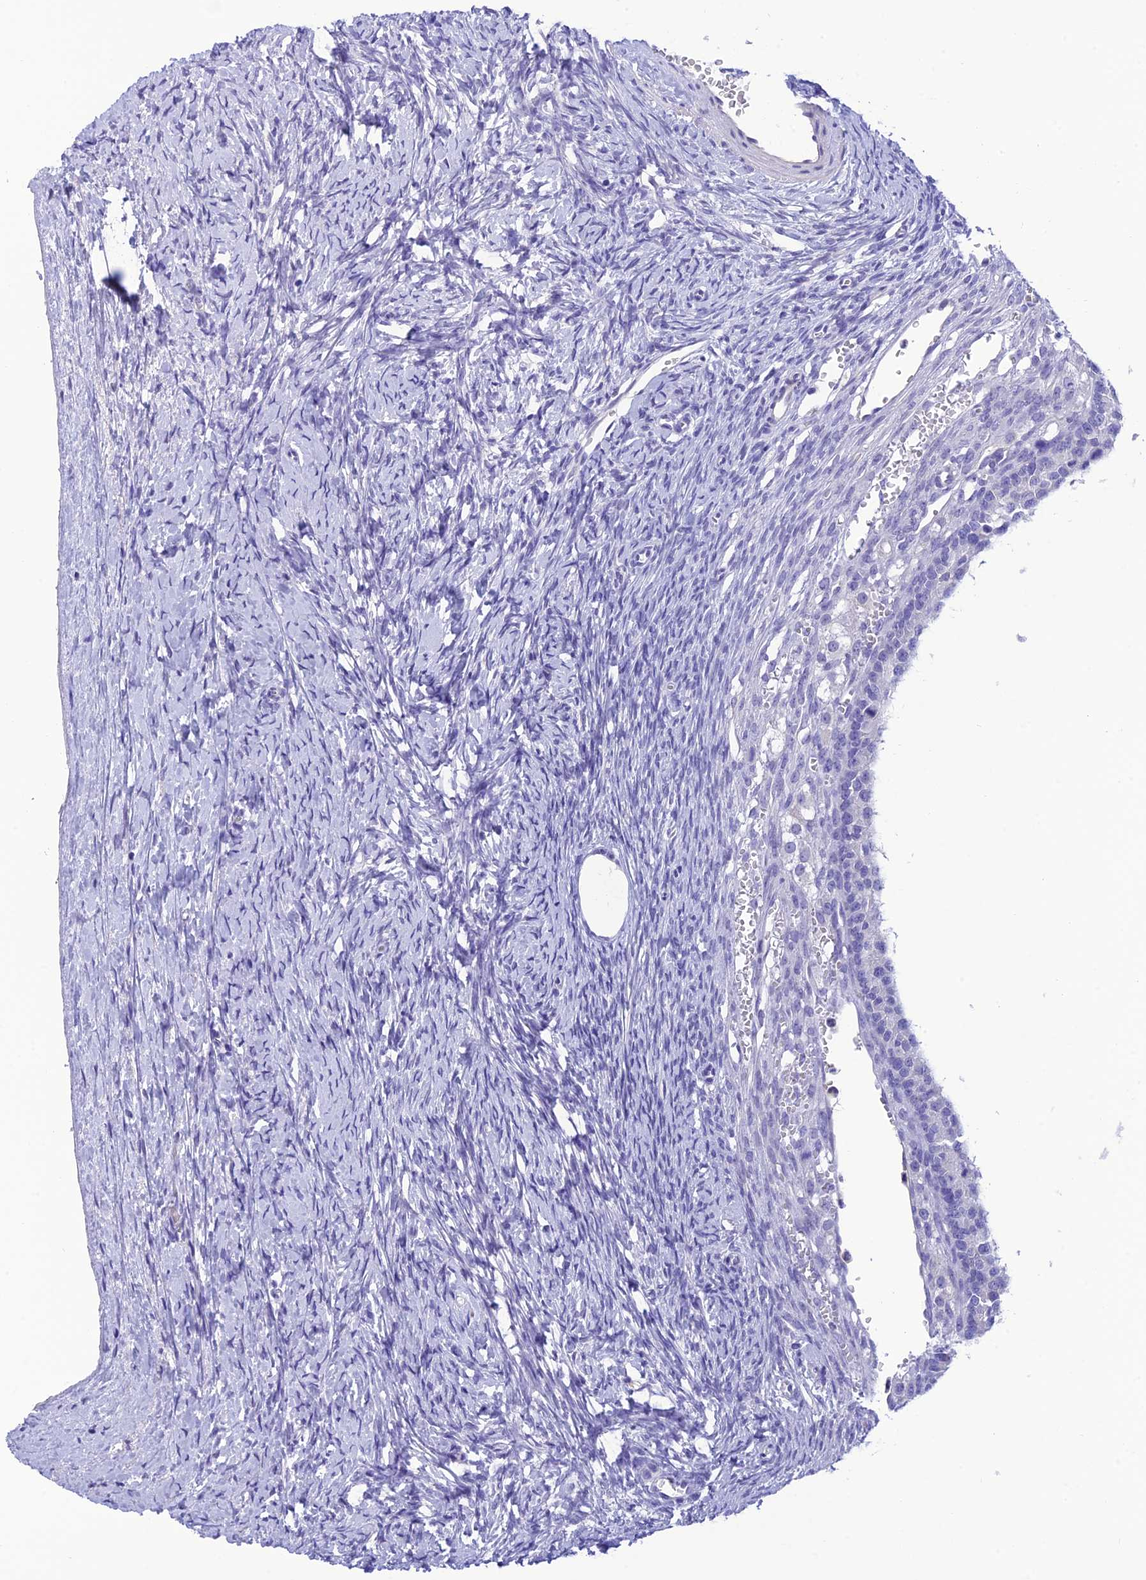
{"staining": {"intensity": "negative", "quantity": "none", "location": "none"}, "tissue": "ovary", "cell_type": "Follicle cells", "image_type": "normal", "snomed": [{"axis": "morphology", "description": "Normal tissue, NOS"}, {"axis": "morphology", "description": "Developmental malformation"}, {"axis": "topography", "description": "Ovary"}], "caption": "This is an immunohistochemistry (IHC) histopathology image of normal human ovary. There is no staining in follicle cells.", "gene": "C17orf67", "patient": {"sex": "female", "age": 39}}